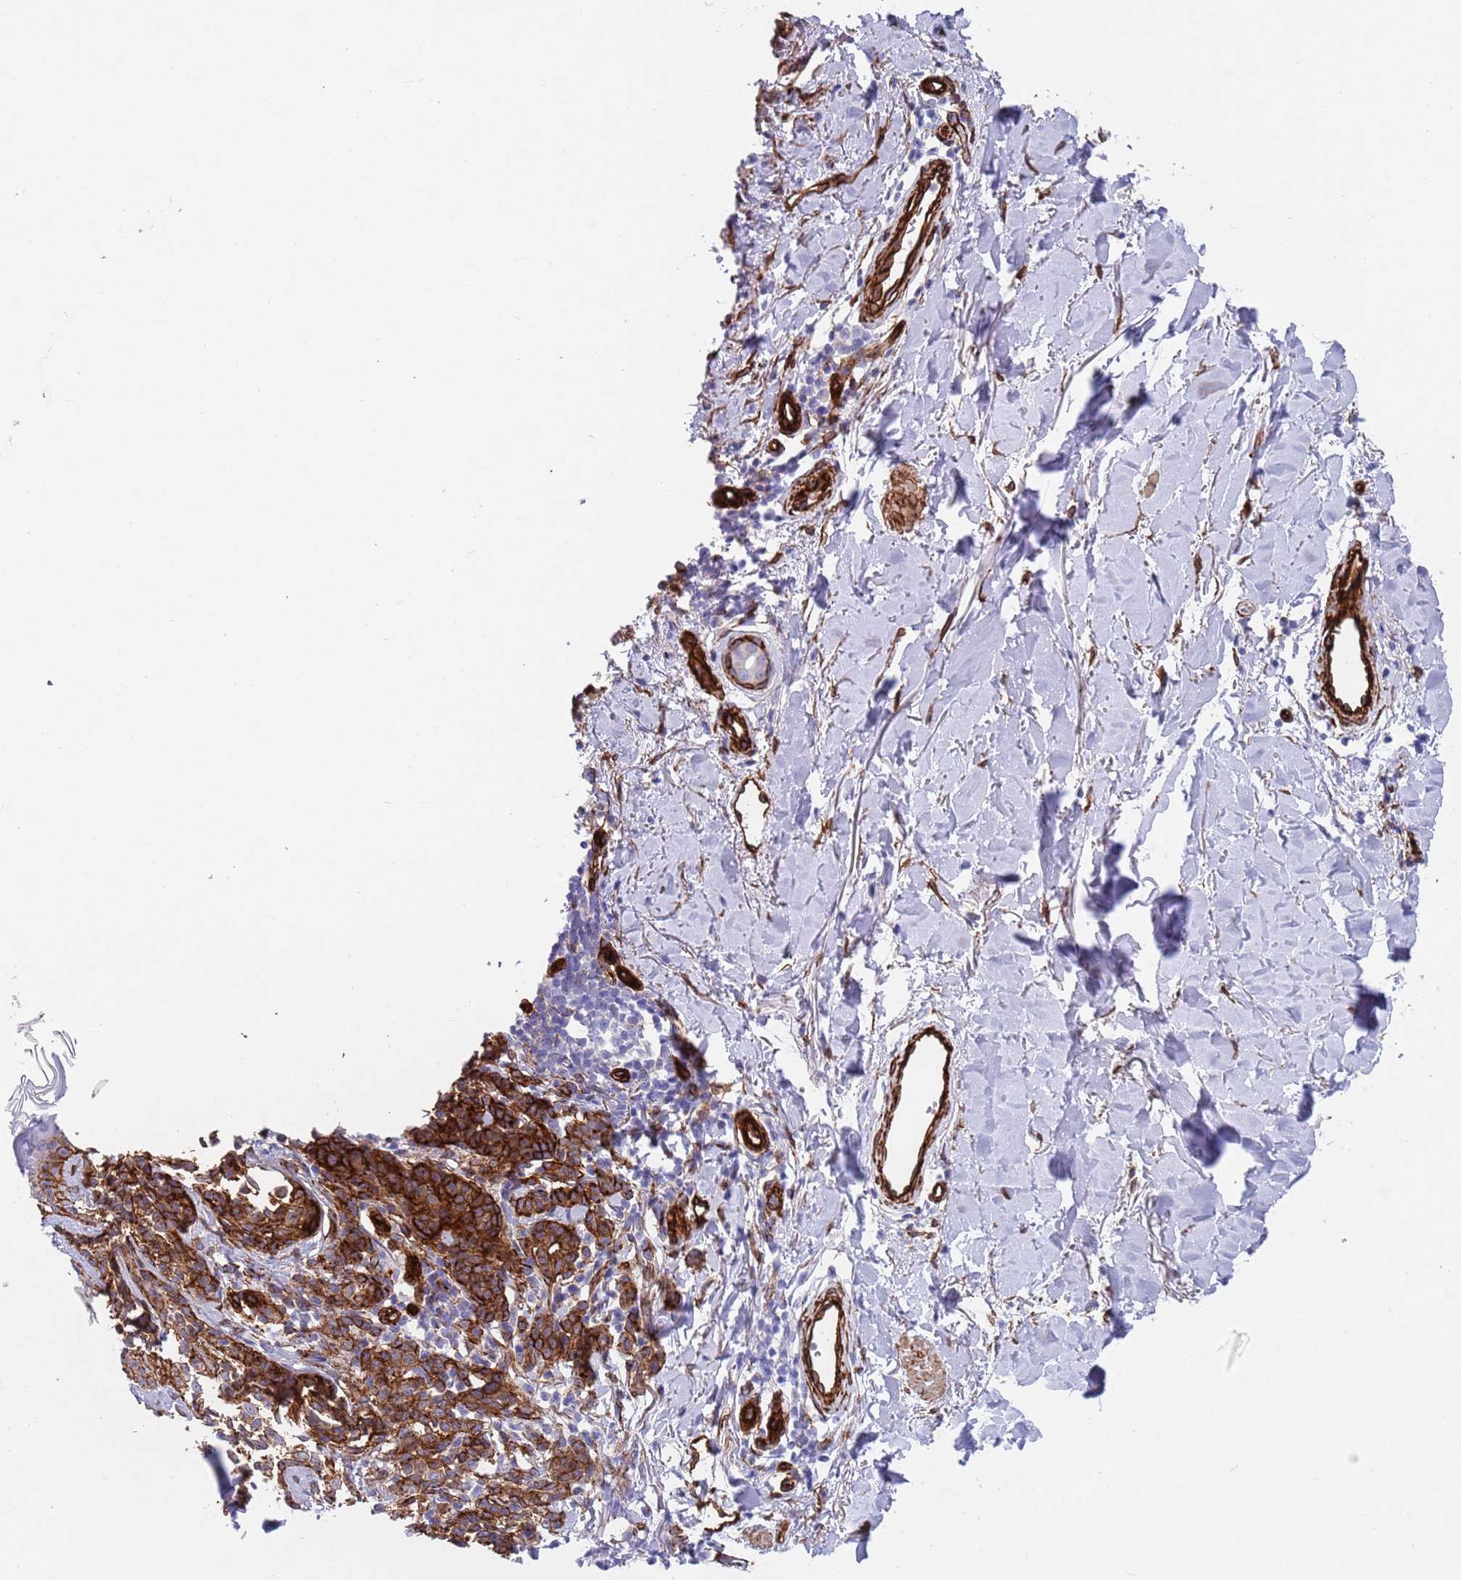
{"staining": {"intensity": "strong", "quantity": ">75%", "location": "cytoplasmic/membranous"}, "tissue": "melanoma", "cell_type": "Tumor cells", "image_type": "cancer", "snomed": [{"axis": "morphology", "description": "Malignant melanoma, NOS"}, {"axis": "topography", "description": "Skin of upper extremity"}], "caption": "This image reveals immunohistochemistry staining of human melanoma, with high strong cytoplasmic/membranous positivity in approximately >75% of tumor cells.", "gene": "CAV2", "patient": {"sex": "male", "age": 40}}